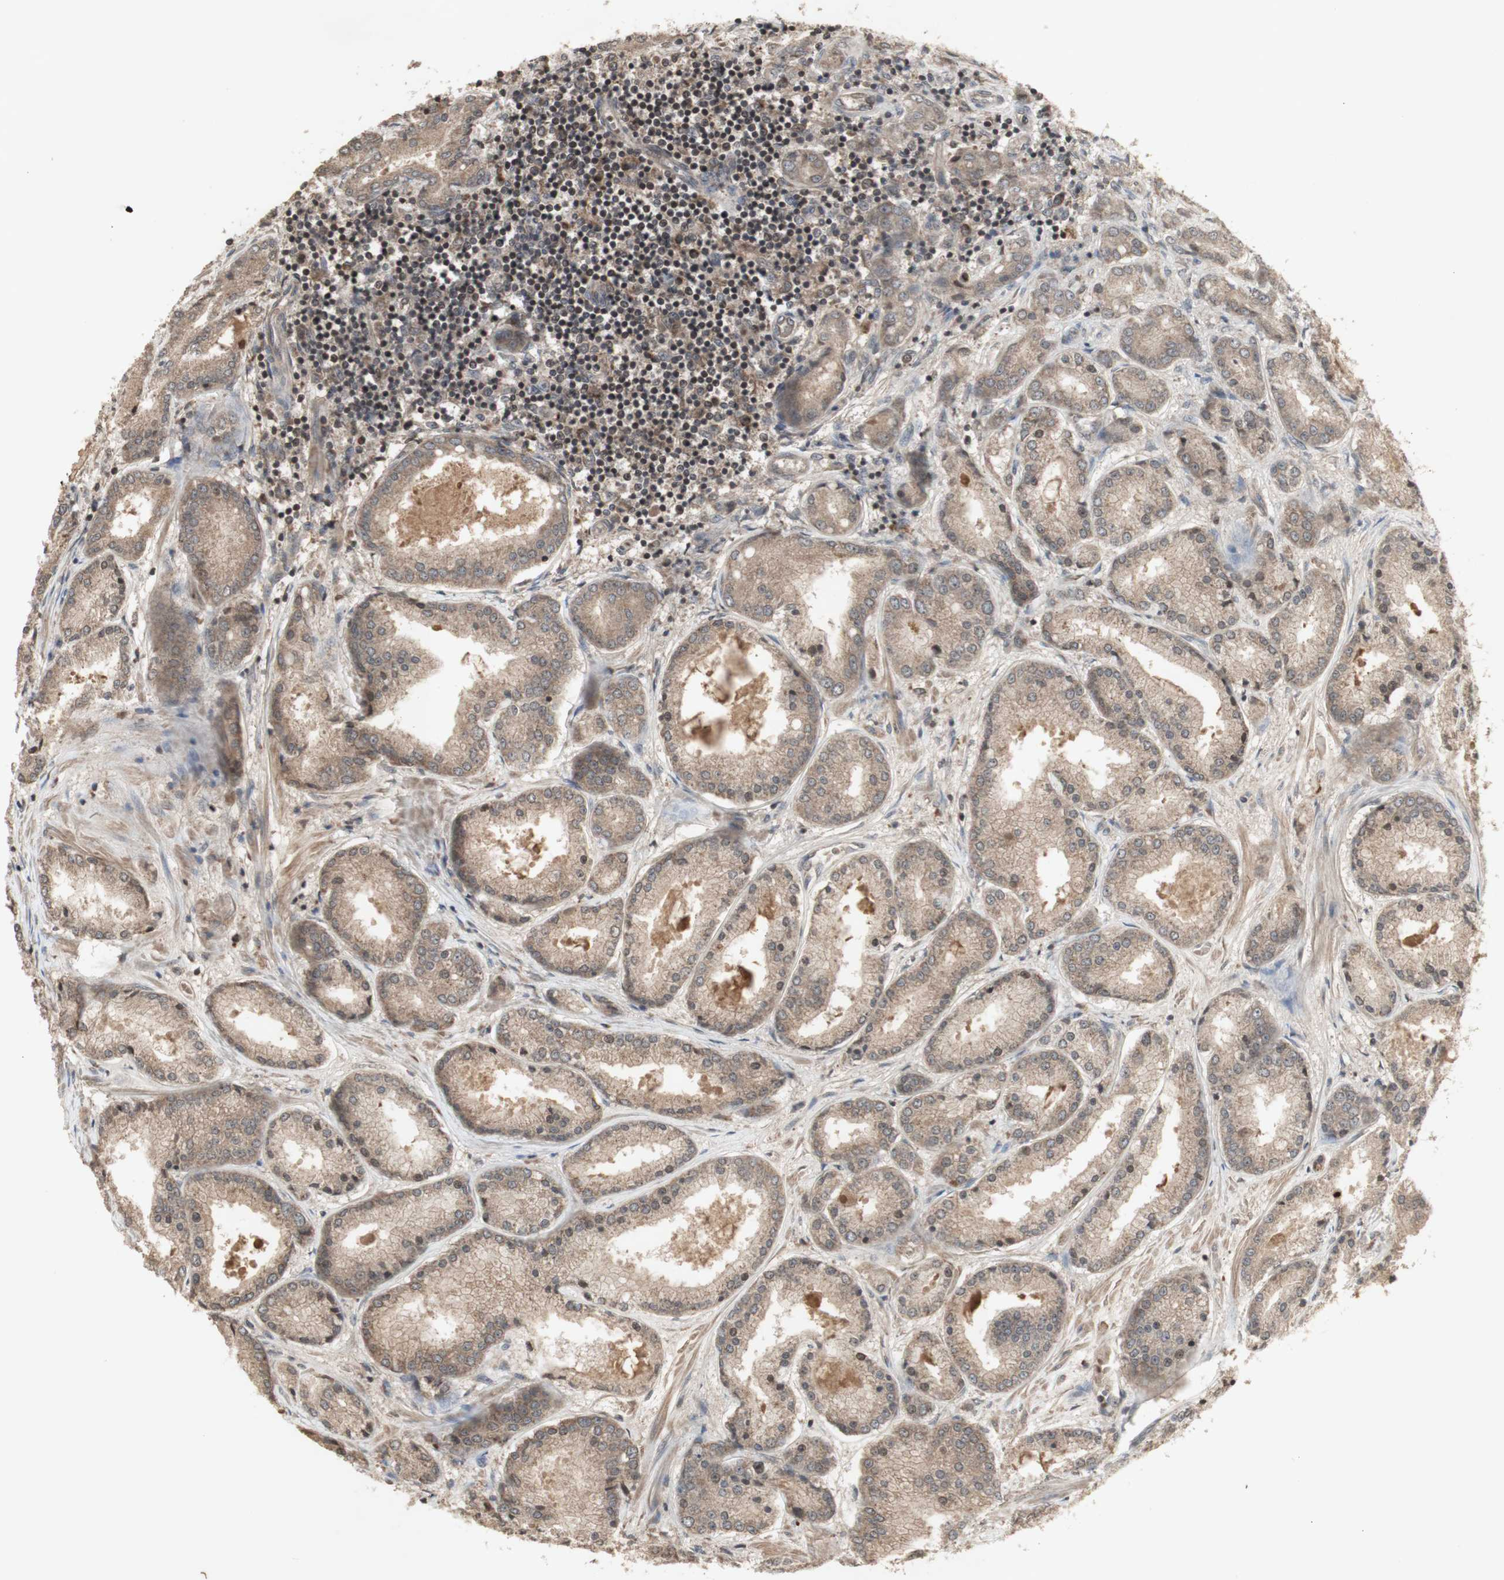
{"staining": {"intensity": "moderate", "quantity": ">75%", "location": "cytoplasmic/membranous"}, "tissue": "prostate cancer", "cell_type": "Tumor cells", "image_type": "cancer", "snomed": [{"axis": "morphology", "description": "Adenocarcinoma, High grade"}, {"axis": "topography", "description": "Prostate"}], "caption": "Prostate cancer (high-grade adenocarcinoma) stained with DAB immunohistochemistry demonstrates medium levels of moderate cytoplasmic/membranous expression in approximately >75% of tumor cells.", "gene": "INS", "patient": {"sex": "male", "age": 59}}